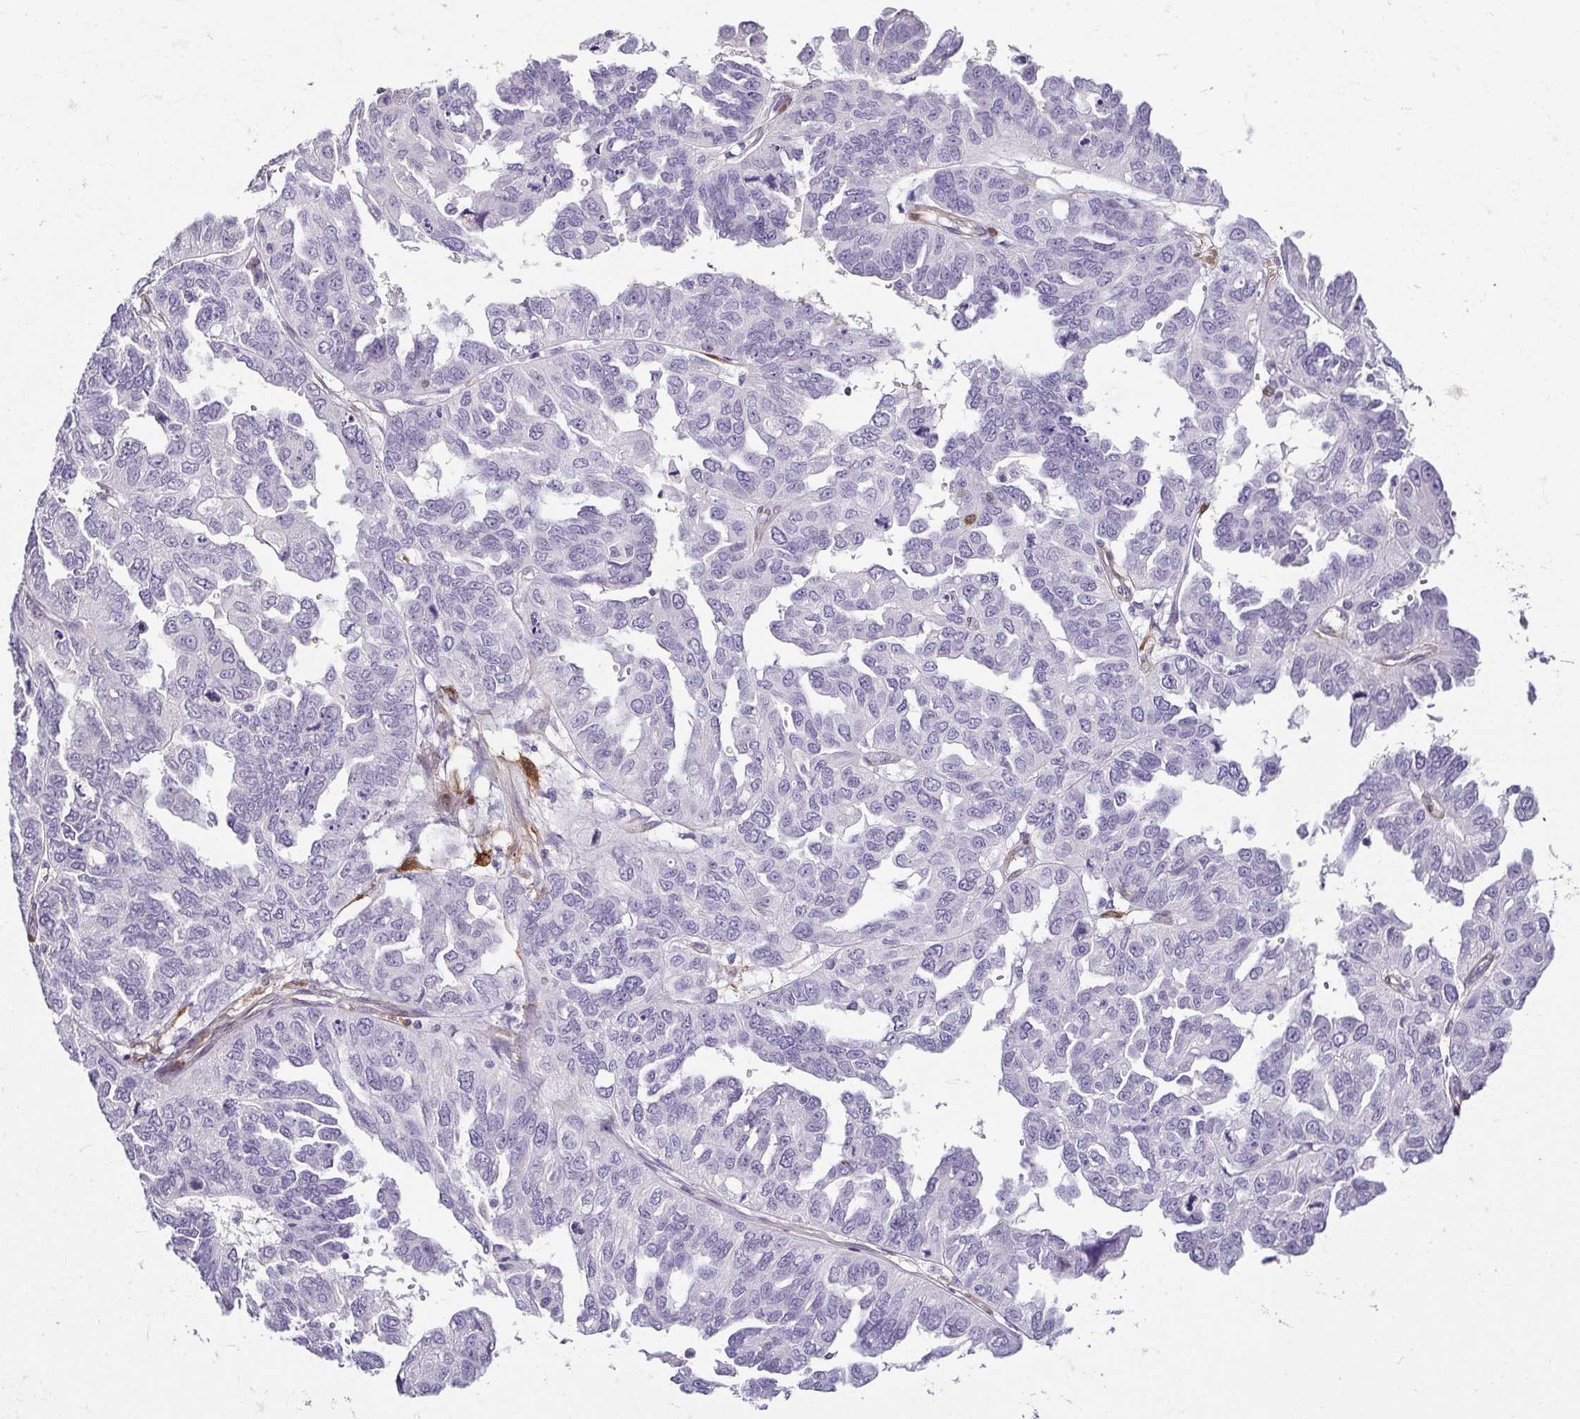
{"staining": {"intensity": "negative", "quantity": "none", "location": "none"}, "tissue": "ovarian cancer", "cell_type": "Tumor cells", "image_type": "cancer", "snomed": [{"axis": "morphology", "description": "Cystadenocarcinoma, serous, NOS"}, {"axis": "topography", "description": "Ovary"}], "caption": "DAB (3,3'-diaminobenzidine) immunohistochemical staining of ovarian serous cystadenocarcinoma reveals no significant positivity in tumor cells. (DAB (3,3'-diaminobenzidine) immunohistochemistry with hematoxylin counter stain).", "gene": "HOPX", "patient": {"sex": "female", "age": 53}}